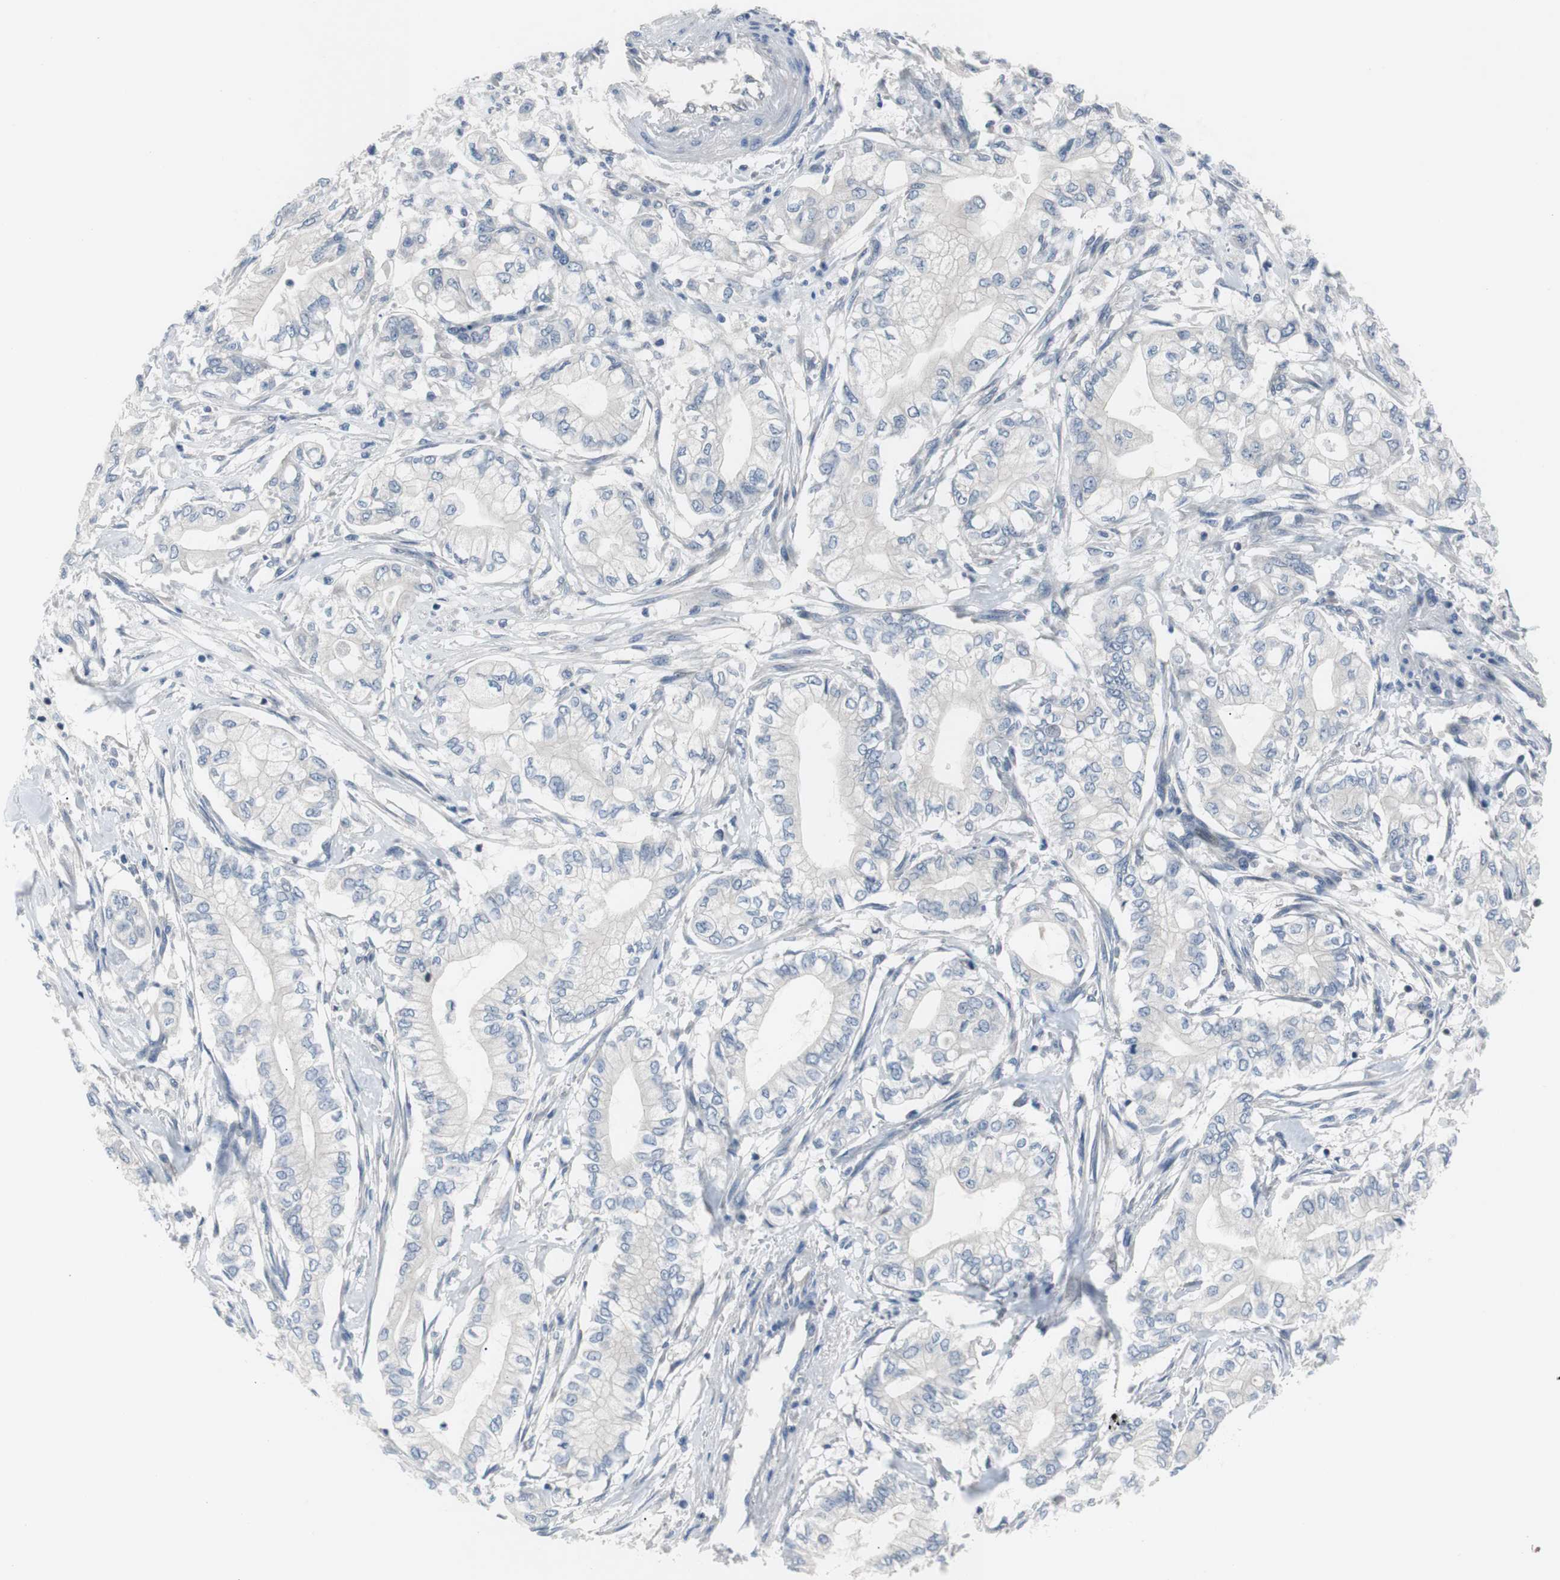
{"staining": {"intensity": "negative", "quantity": "none", "location": "none"}, "tissue": "pancreatic cancer", "cell_type": "Tumor cells", "image_type": "cancer", "snomed": [{"axis": "morphology", "description": "Adenocarcinoma, NOS"}, {"axis": "topography", "description": "Pancreas"}], "caption": "High power microscopy photomicrograph of an IHC micrograph of adenocarcinoma (pancreatic), revealing no significant expression in tumor cells.", "gene": "MAP2K4", "patient": {"sex": "male", "age": 70}}